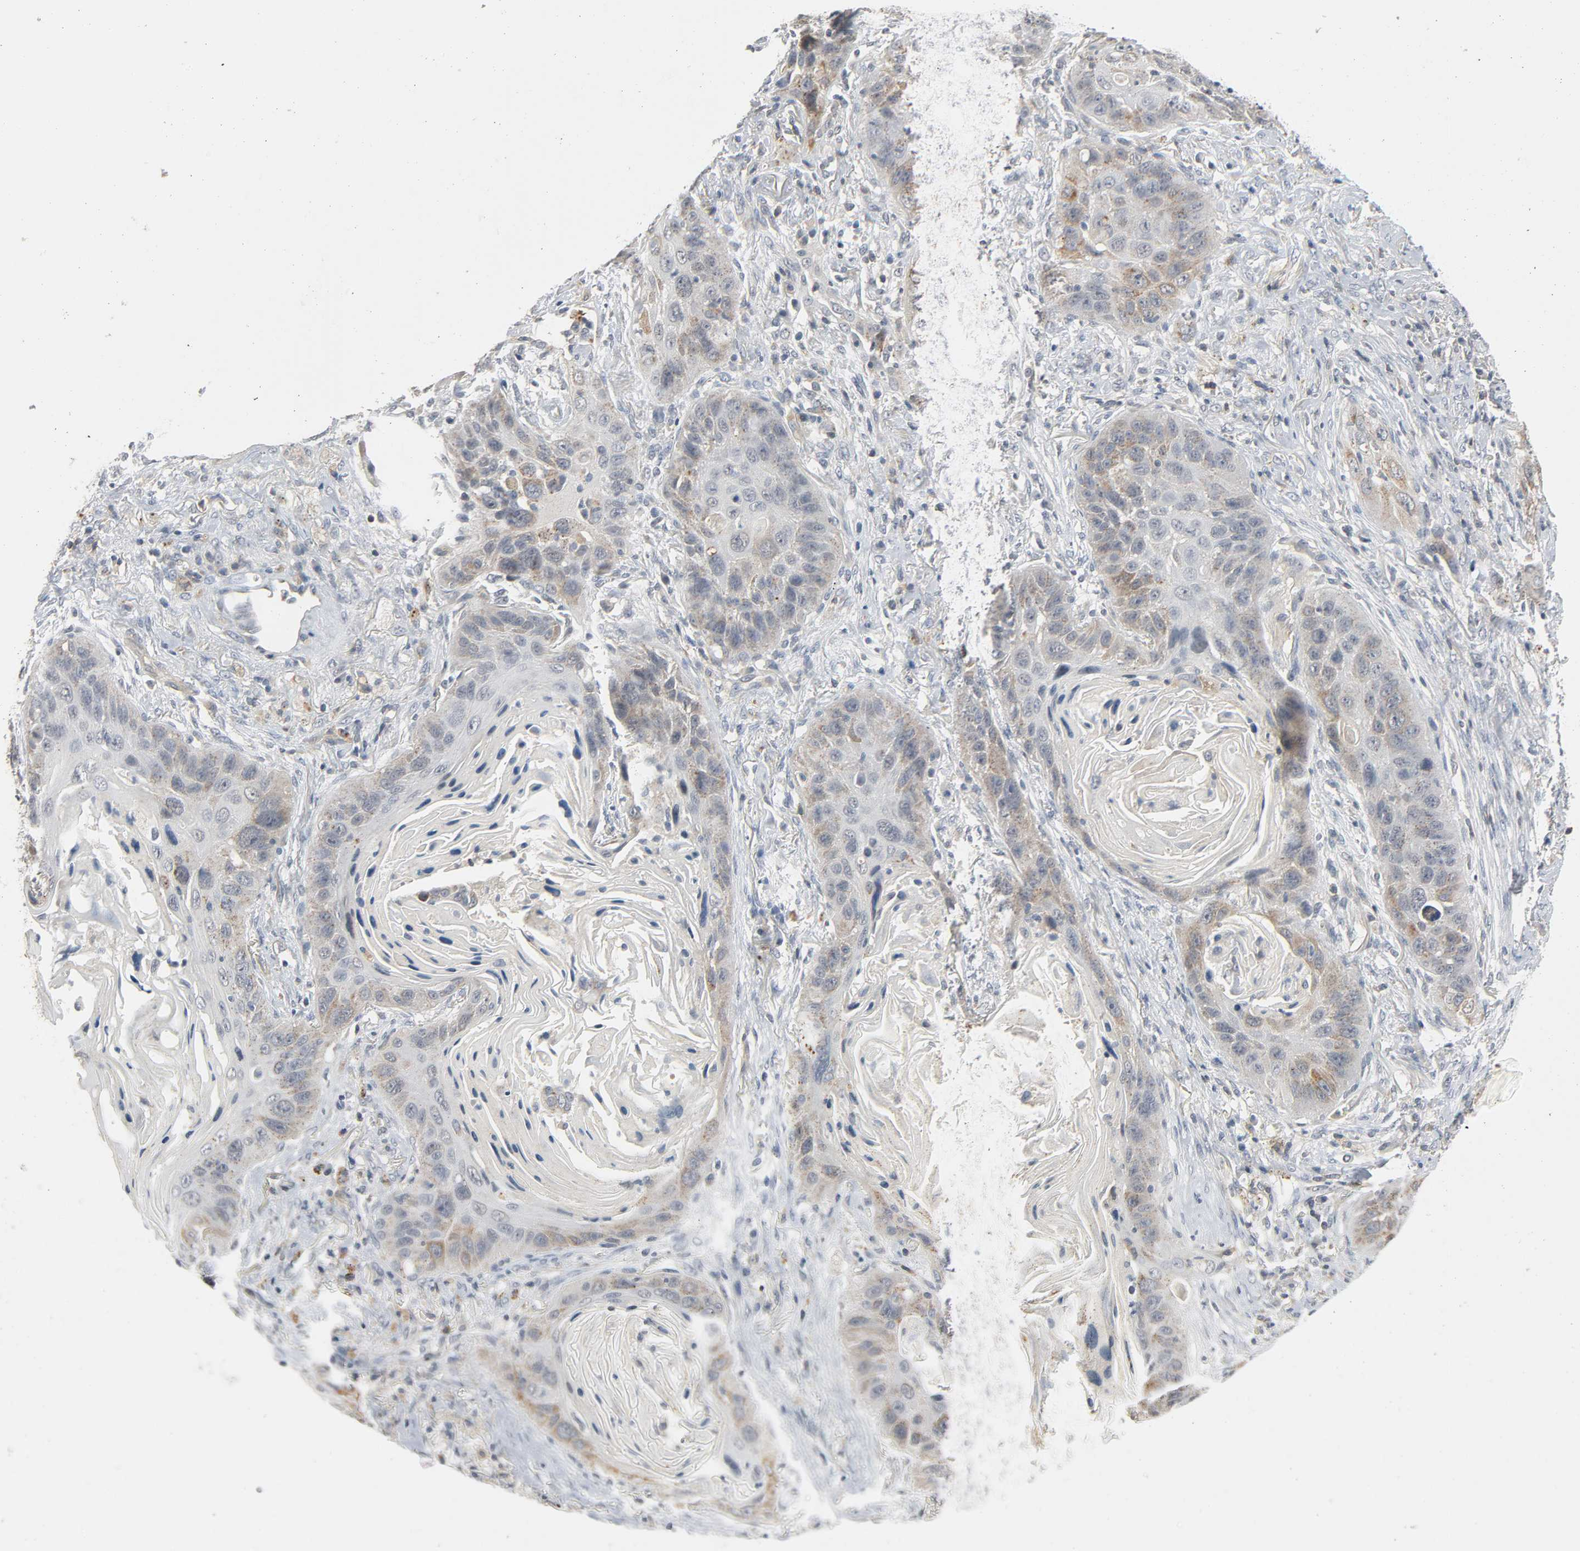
{"staining": {"intensity": "weak", "quantity": "25%-75%", "location": "cytoplasmic/membranous"}, "tissue": "lung cancer", "cell_type": "Tumor cells", "image_type": "cancer", "snomed": [{"axis": "morphology", "description": "Squamous cell carcinoma, NOS"}, {"axis": "topography", "description": "Lung"}], "caption": "There is low levels of weak cytoplasmic/membranous positivity in tumor cells of lung cancer, as demonstrated by immunohistochemical staining (brown color).", "gene": "CD4", "patient": {"sex": "female", "age": 67}}